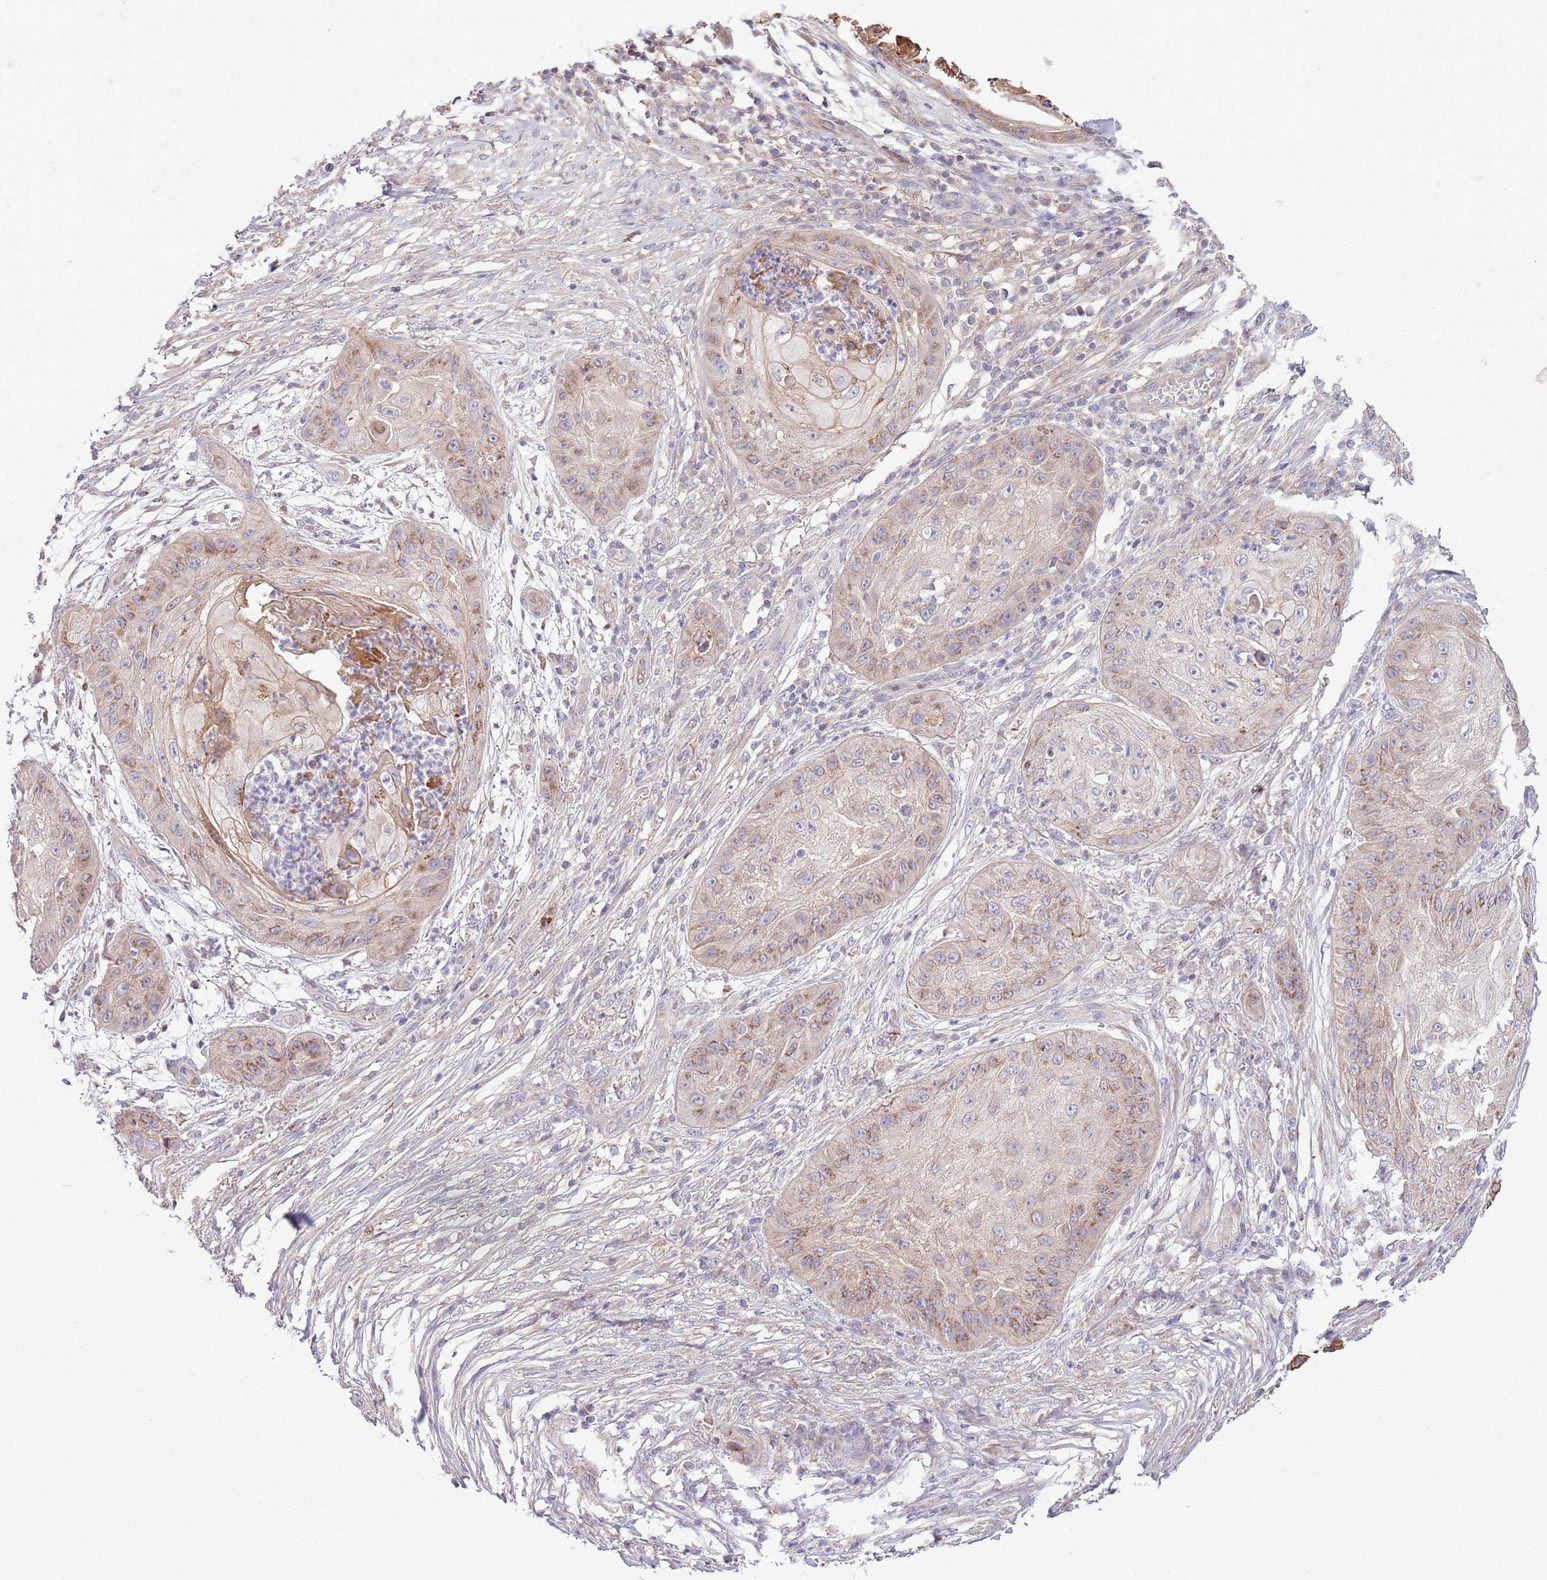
{"staining": {"intensity": "moderate", "quantity": "25%-75%", "location": "cytoplasmic/membranous"}, "tissue": "skin cancer", "cell_type": "Tumor cells", "image_type": "cancer", "snomed": [{"axis": "morphology", "description": "Squamous cell carcinoma, NOS"}, {"axis": "topography", "description": "Skin"}], "caption": "There is medium levels of moderate cytoplasmic/membranous expression in tumor cells of squamous cell carcinoma (skin), as demonstrated by immunohistochemical staining (brown color).", "gene": "ARL2BP", "patient": {"sex": "male", "age": 70}}